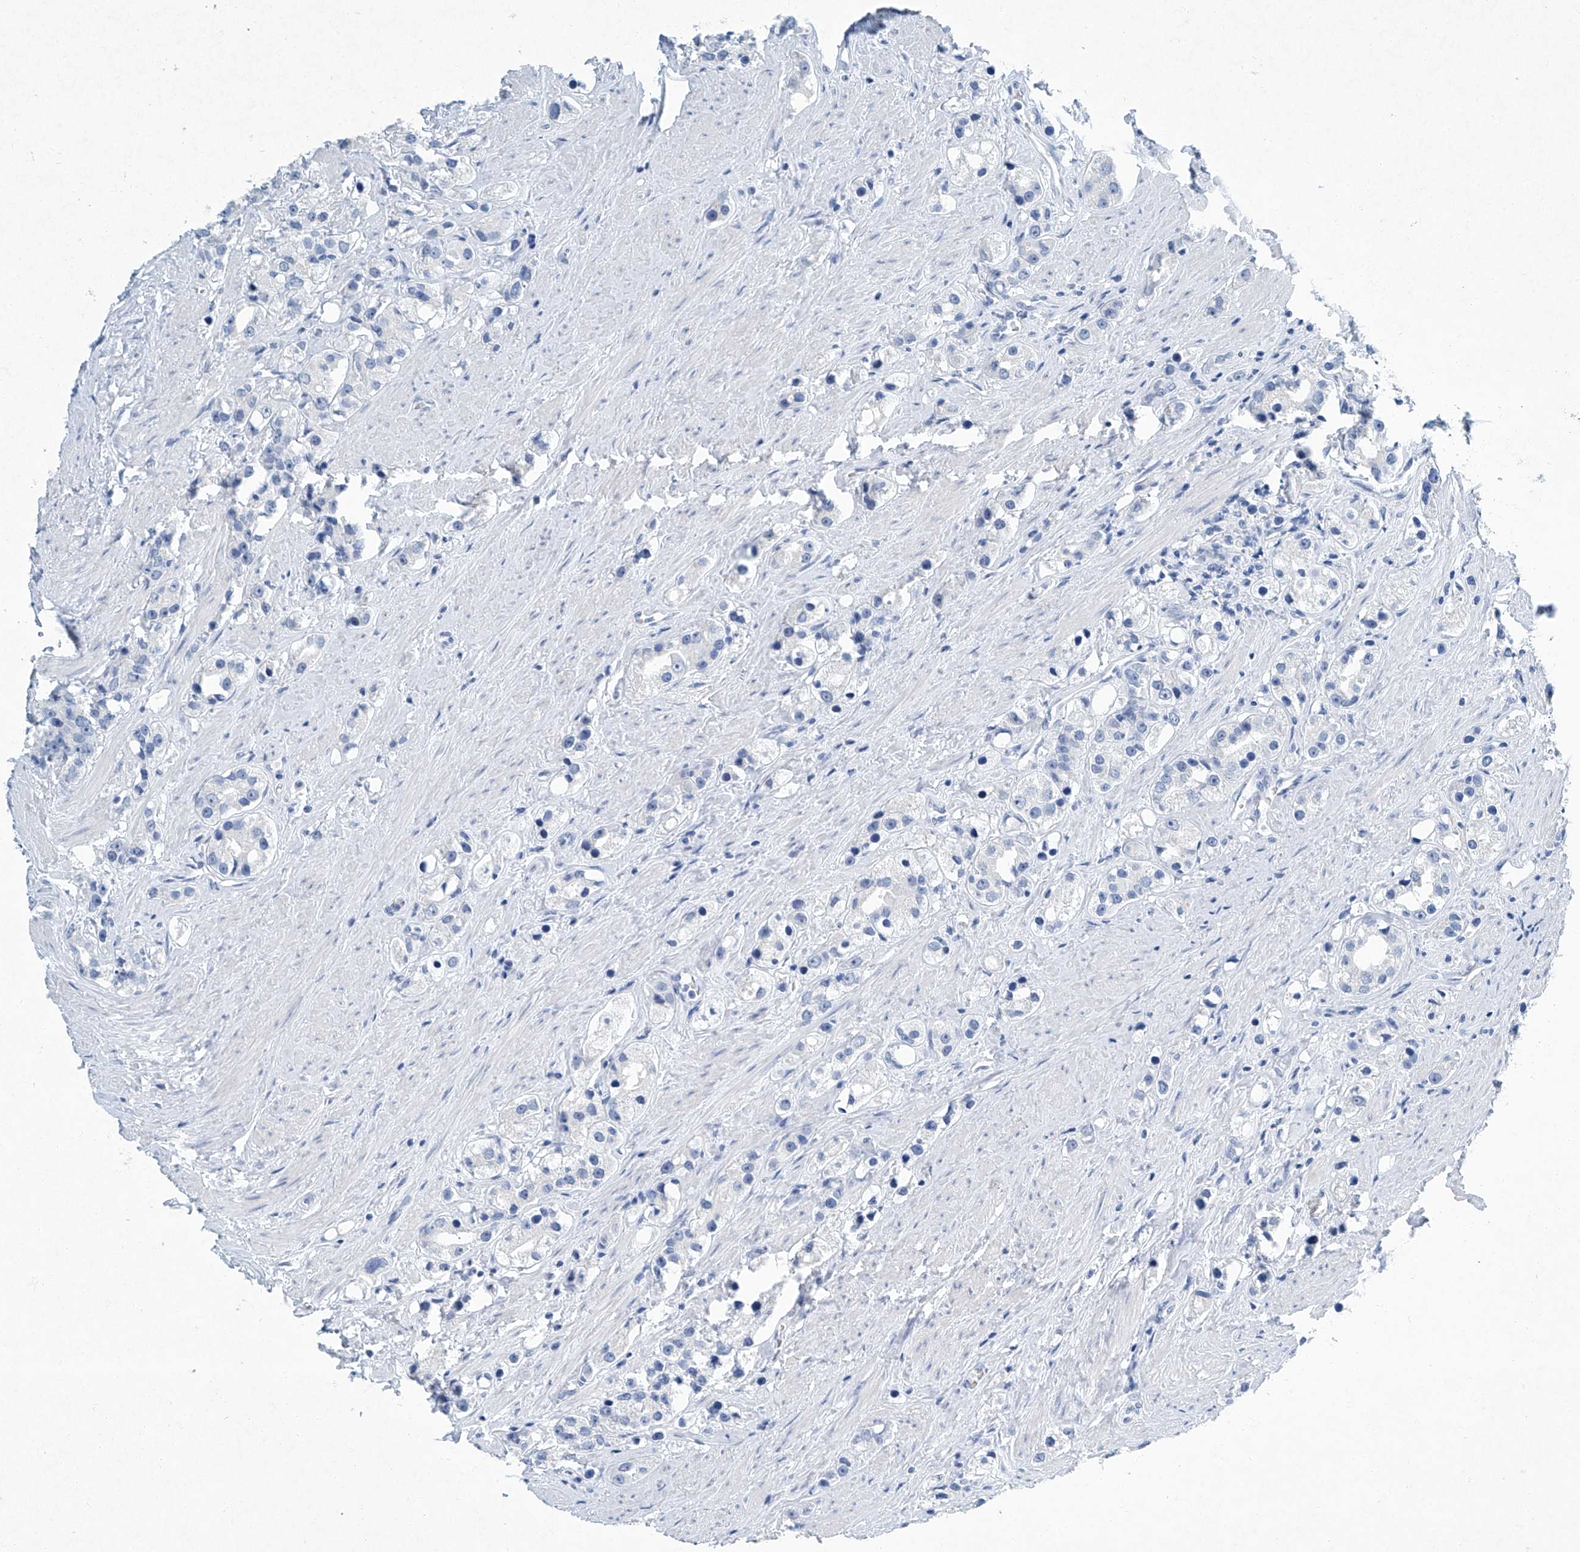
{"staining": {"intensity": "negative", "quantity": "none", "location": "none"}, "tissue": "prostate cancer", "cell_type": "Tumor cells", "image_type": "cancer", "snomed": [{"axis": "morphology", "description": "Adenocarcinoma, NOS"}, {"axis": "topography", "description": "Prostate"}], "caption": "This is an IHC micrograph of human prostate cancer (adenocarcinoma). There is no expression in tumor cells.", "gene": "CYP2A7", "patient": {"sex": "male", "age": 79}}